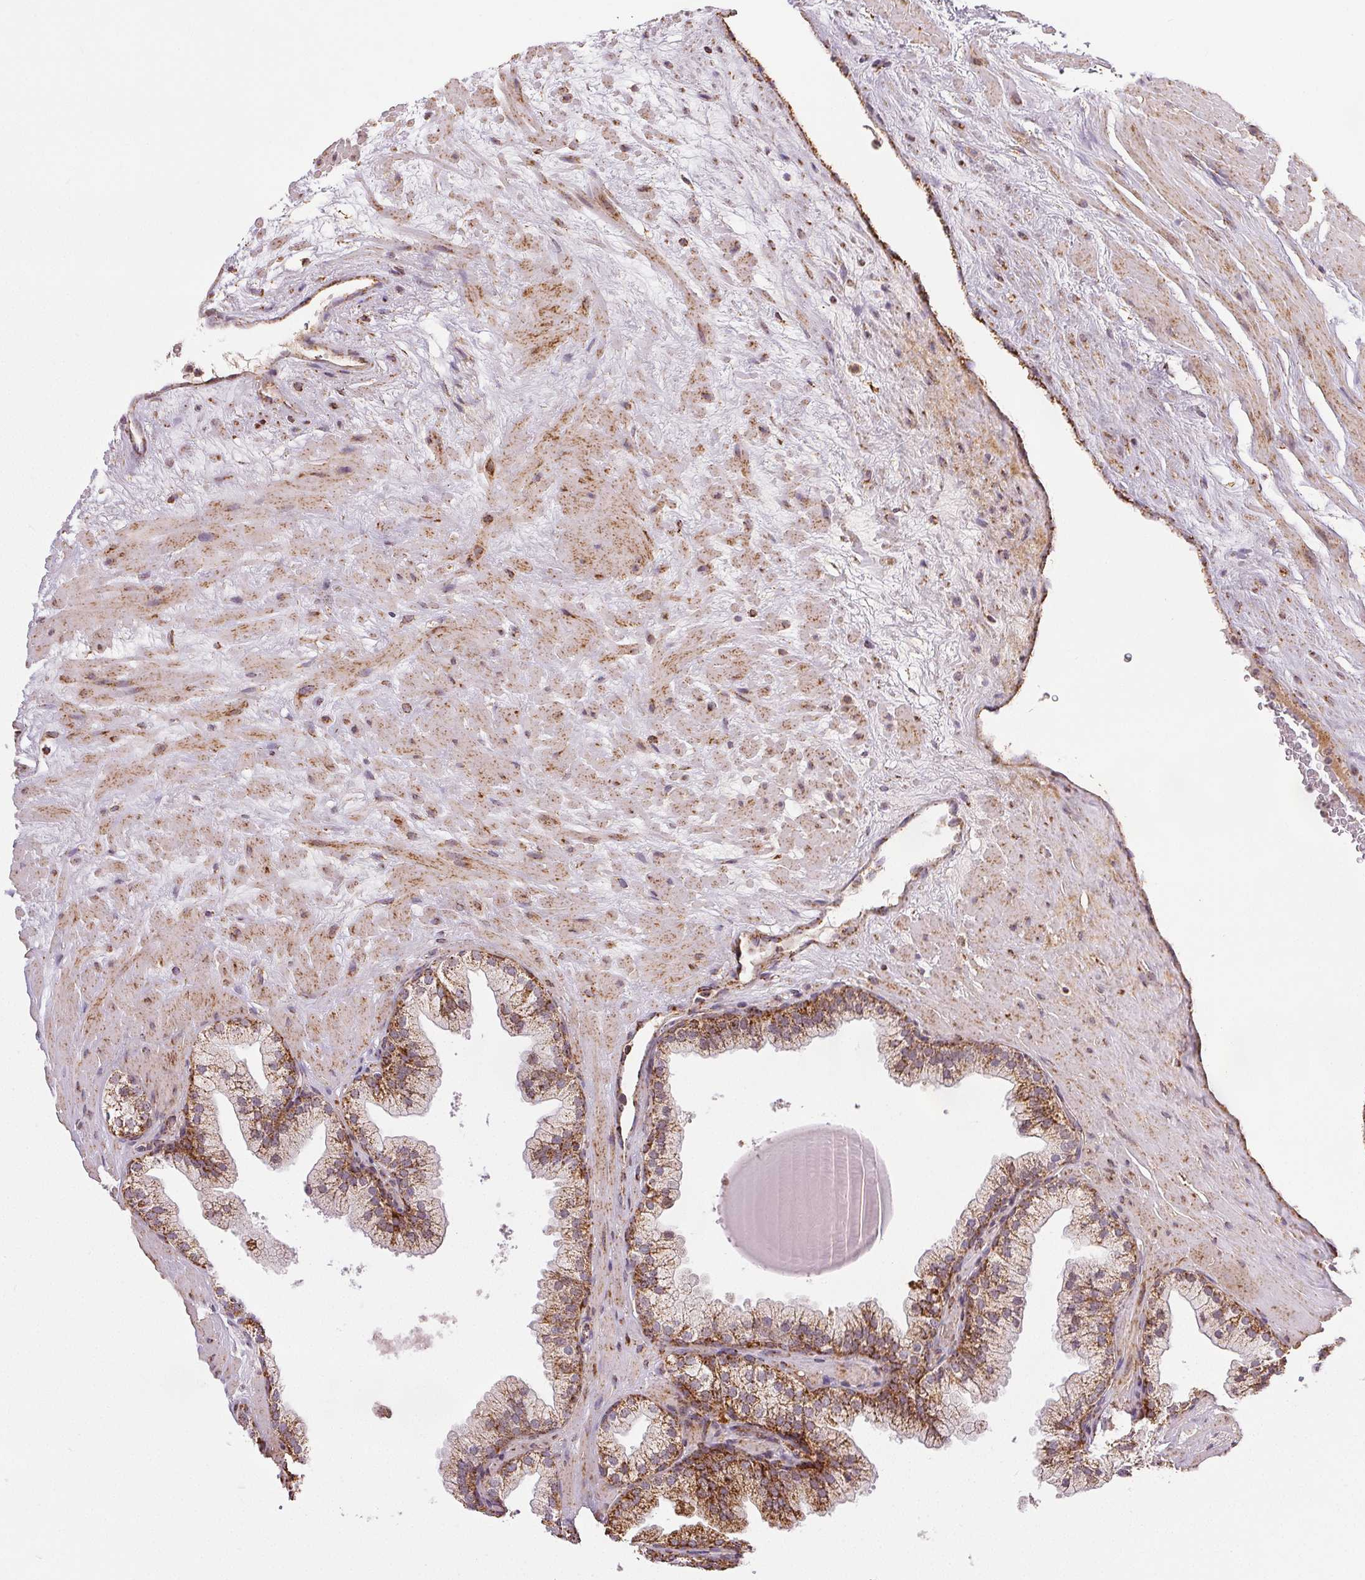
{"staining": {"intensity": "moderate", "quantity": ">75%", "location": "cytoplasmic/membranous"}, "tissue": "prostate", "cell_type": "Glandular cells", "image_type": "normal", "snomed": [{"axis": "morphology", "description": "Normal tissue, NOS"}, {"axis": "topography", "description": "Prostate"}, {"axis": "topography", "description": "Peripheral nerve tissue"}], "caption": "Immunohistochemistry (IHC) image of unremarkable prostate stained for a protein (brown), which displays medium levels of moderate cytoplasmic/membranous positivity in about >75% of glandular cells.", "gene": "SDHB", "patient": {"sex": "male", "age": 61}}